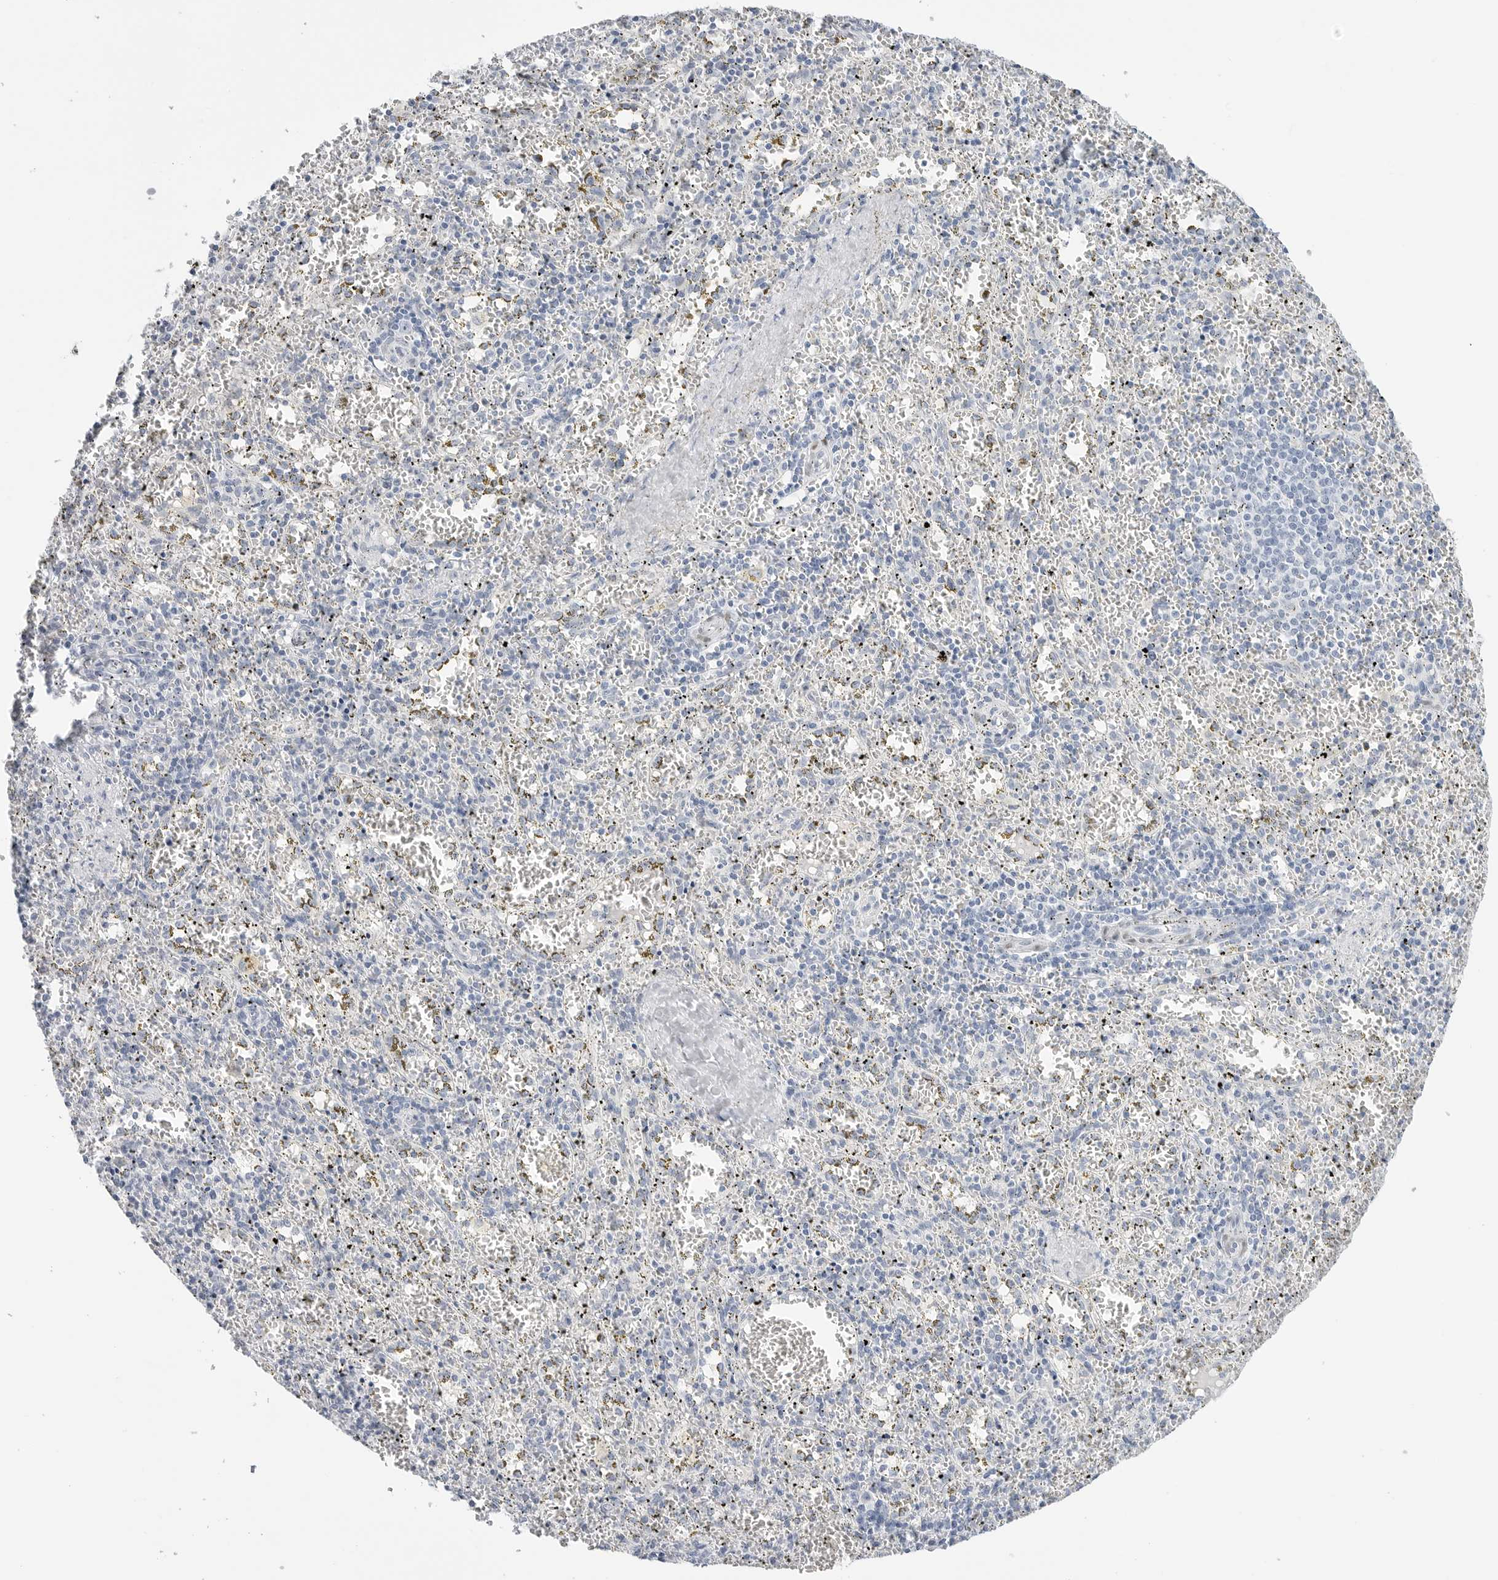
{"staining": {"intensity": "negative", "quantity": "none", "location": "none"}, "tissue": "spleen", "cell_type": "Cells in red pulp", "image_type": "normal", "snomed": [{"axis": "morphology", "description": "Normal tissue, NOS"}, {"axis": "topography", "description": "Spleen"}], "caption": "A high-resolution micrograph shows immunohistochemistry staining of unremarkable spleen, which exhibits no significant staining in cells in red pulp.", "gene": "SLC19A1", "patient": {"sex": "male", "age": 11}}